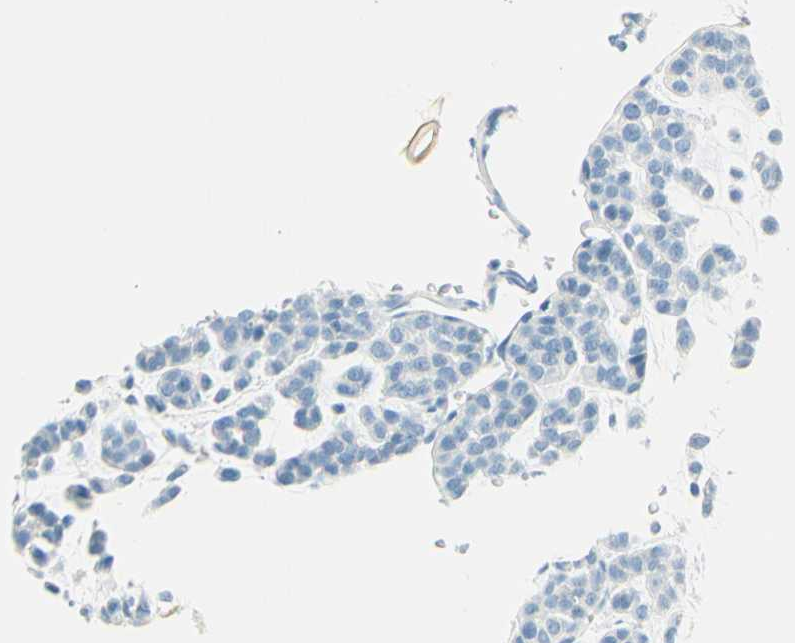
{"staining": {"intensity": "negative", "quantity": "none", "location": "none"}, "tissue": "head and neck cancer", "cell_type": "Tumor cells", "image_type": "cancer", "snomed": [{"axis": "morphology", "description": "Adenocarcinoma, NOS"}, {"axis": "morphology", "description": "Adenoma, NOS"}, {"axis": "topography", "description": "Head-Neck"}], "caption": "The micrograph reveals no staining of tumor cells in head and neck cancer (adenoma).", "gene": "FMR1NB", "patient": {"sex": "female", "age": 55}}